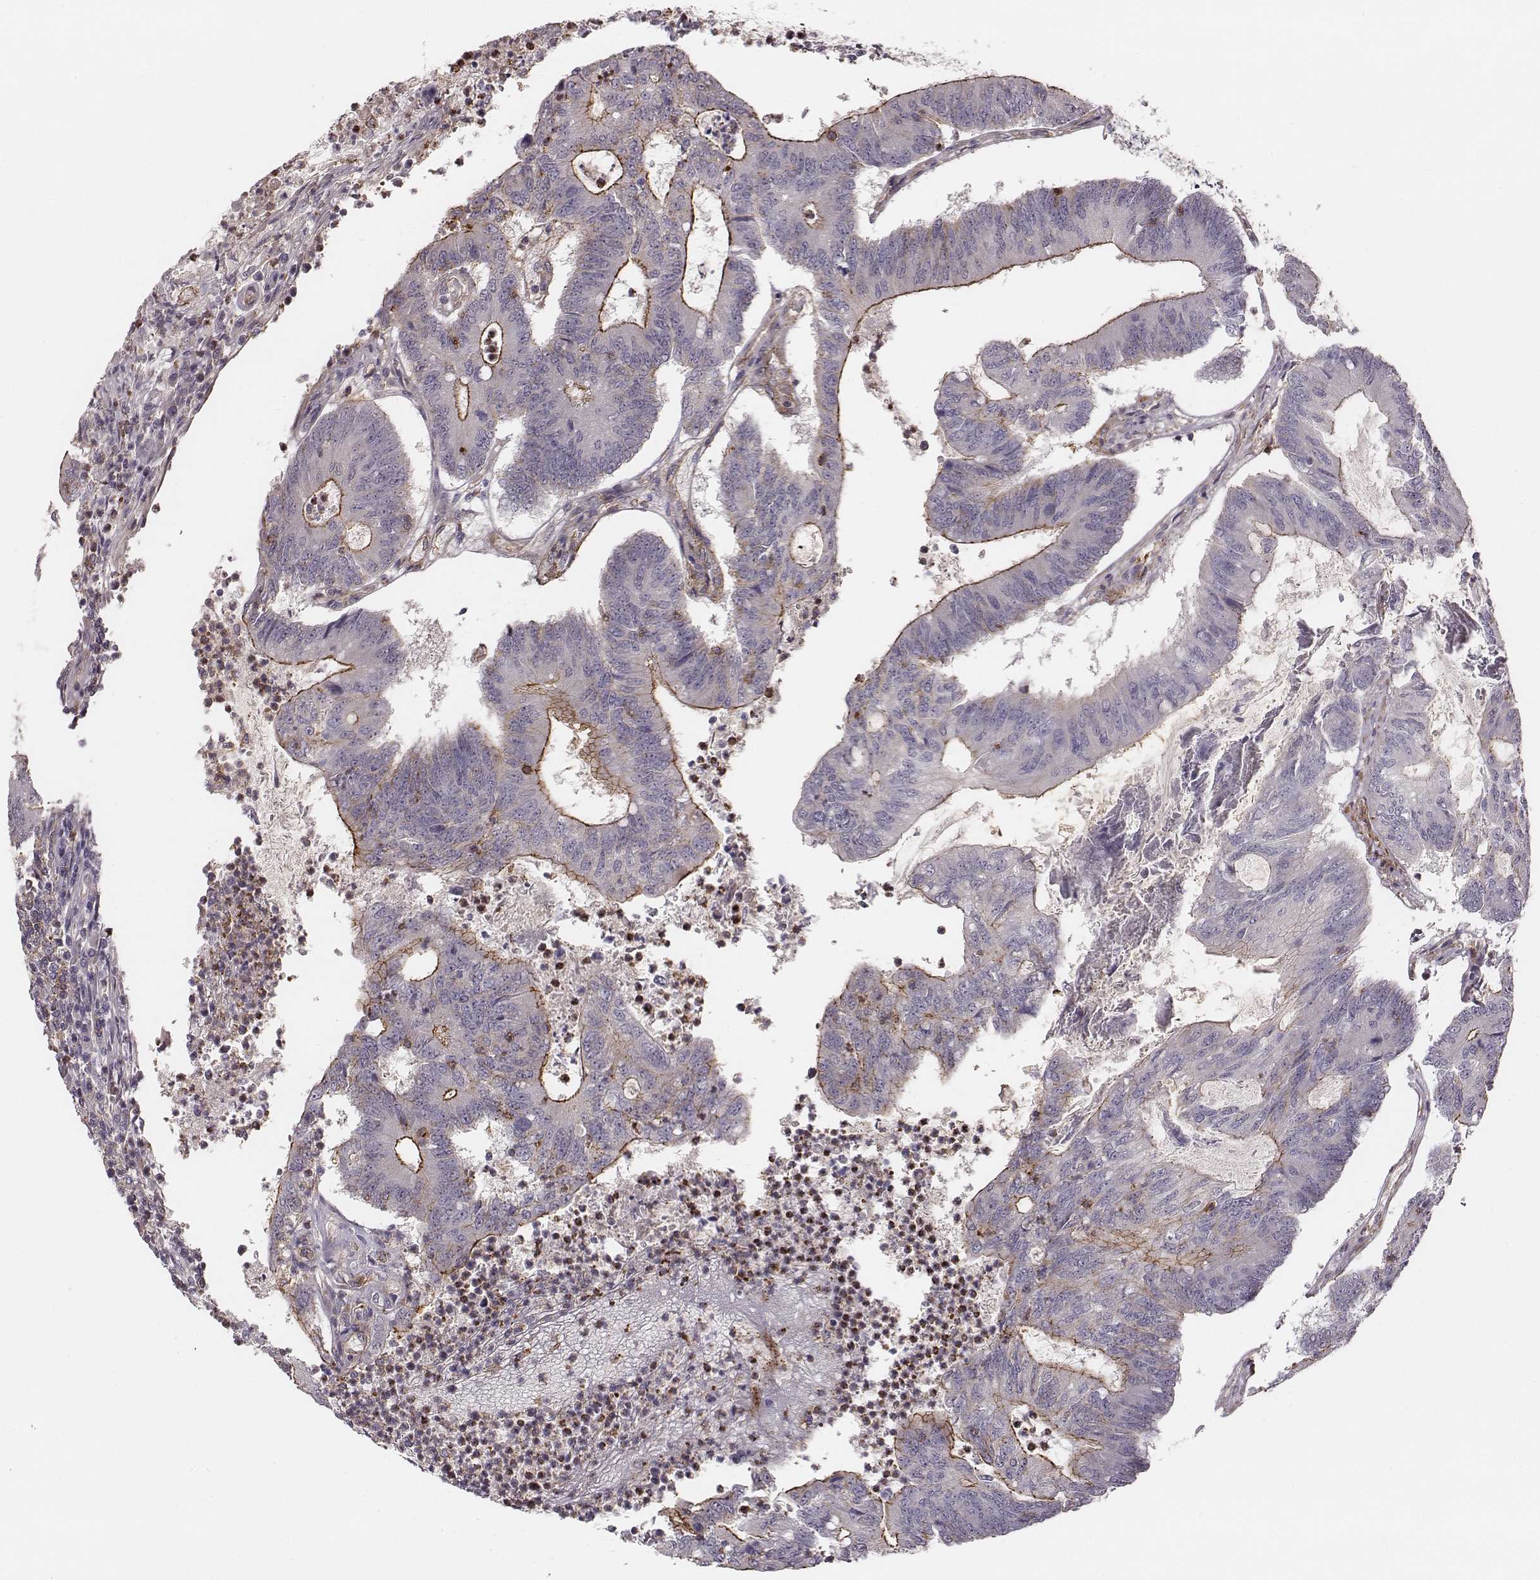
{"staining": {"intensity": "strong", "quantity": "<25%", "location": "cytoplasmic/membranous"}, "tissue": "colorectal cancer", "cell_type": "Tumor cells", "image_type": "cancer", "snomed": [{"axis": "morphology", "description": "Adenocarcinoma, NOS"}, {"axis": "topography", "description": "Colon"}], "caption": "Immunohistochemical staining of human adenocarcinoma (colorectal) shows strong cytoplasmic/membranous protein positivity in about <25% of tumor cells.", "gene": "ZYX", "patient": {"sex": "female", "age": 70}}